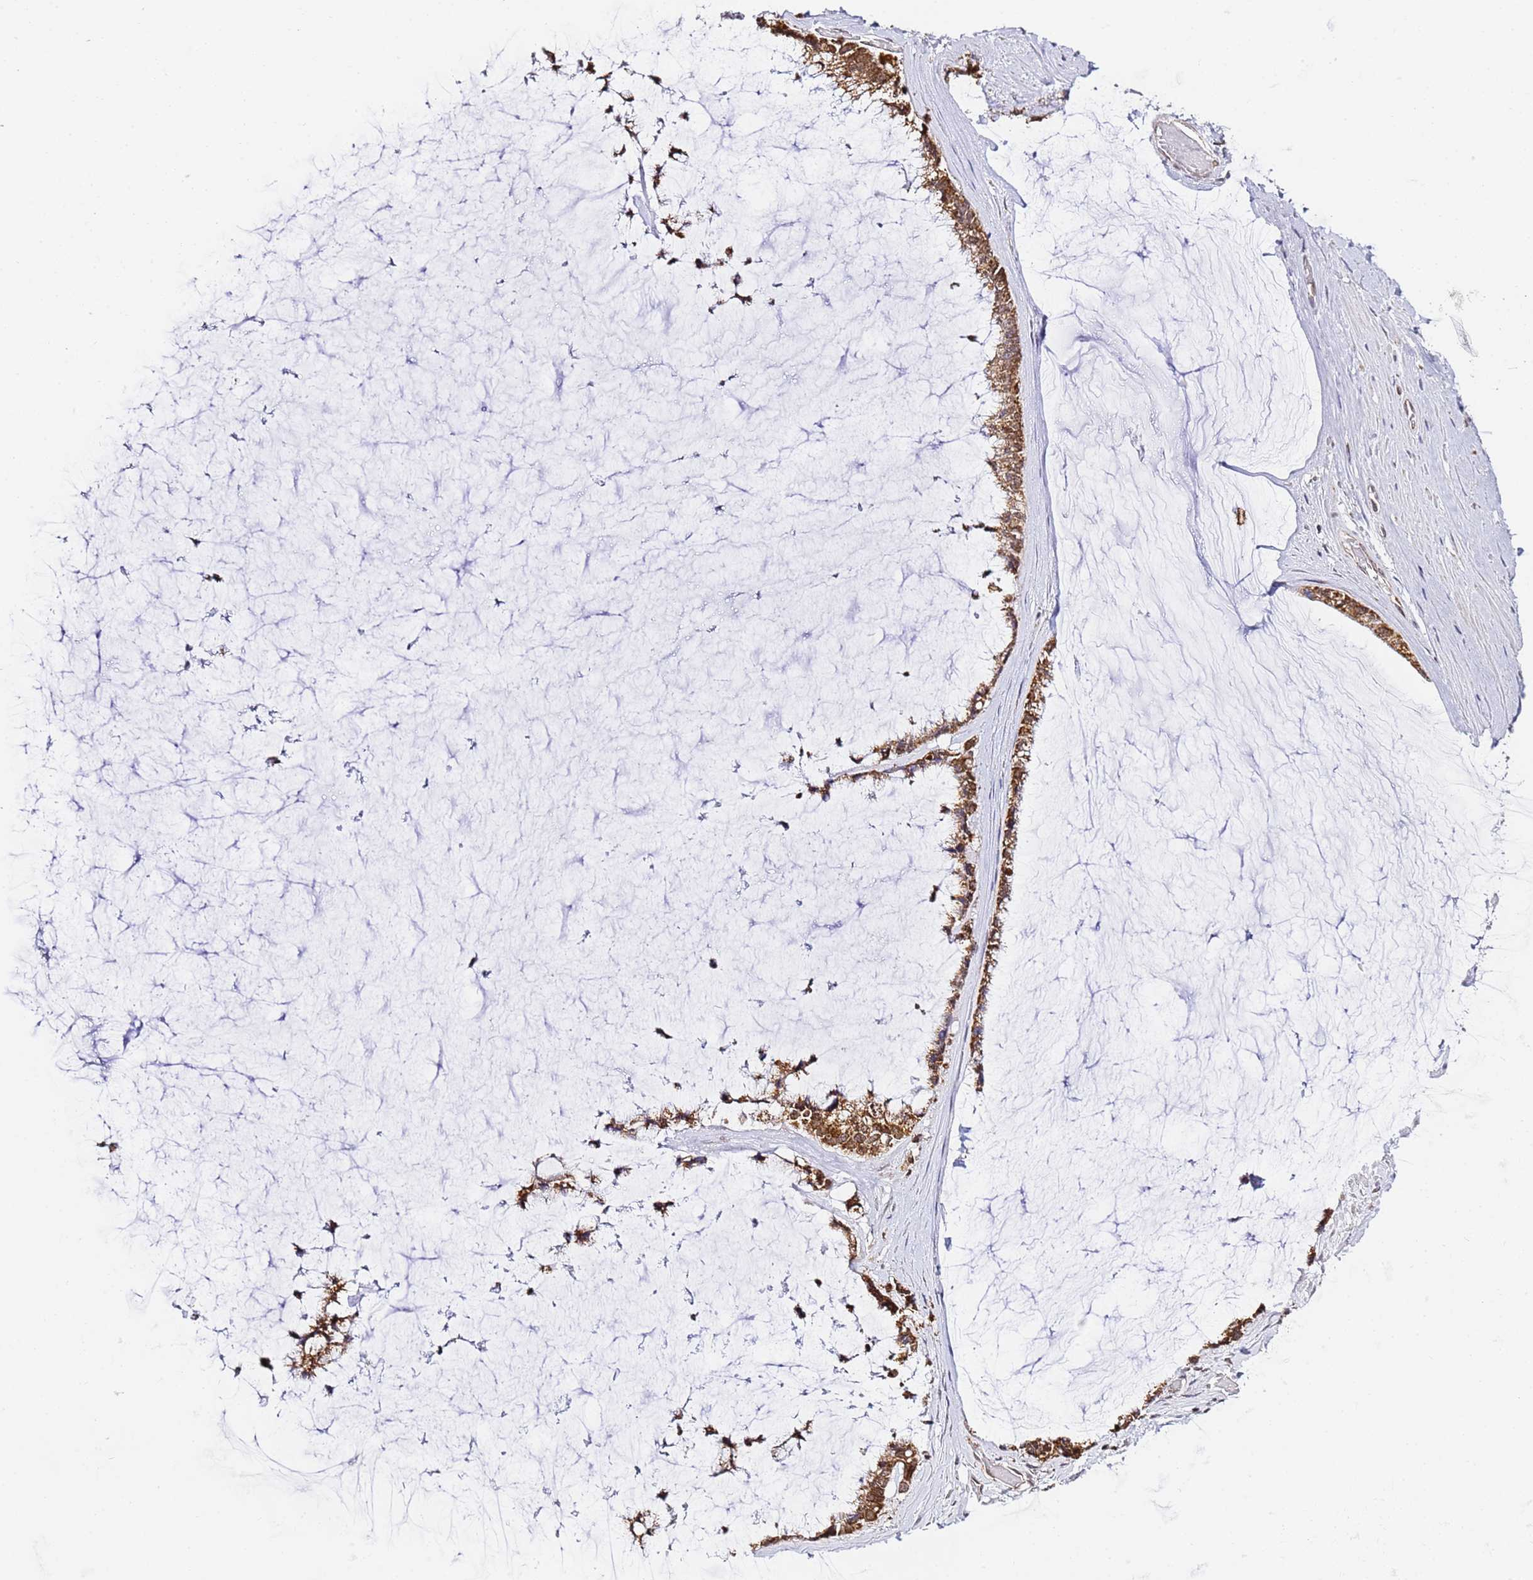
{"staining": {"intensity": "strong", "quantity": ">75%", "location": "cytoplasmic/membranous"}, "tissue": "ovarian cancer", "cell_type": "Tumor cells", "image_type": "cancer", "snomed": [{"axis": "morphology", "description": "Cystadenocarcinoma, mucinous, NOS"}, {"axis": "topography", "description": "Ovary"}], "caption": "Protein staining reveals strong cytoplasmic/membranous expression in approximately >75% of tumor cells in mucinous cystadenocarcinoma (ovarian). (Brightfield microscopy of DAB IHC at high magnification).", "gene": "HSPE1", "patient": {"sex": "female", "age": 39}}